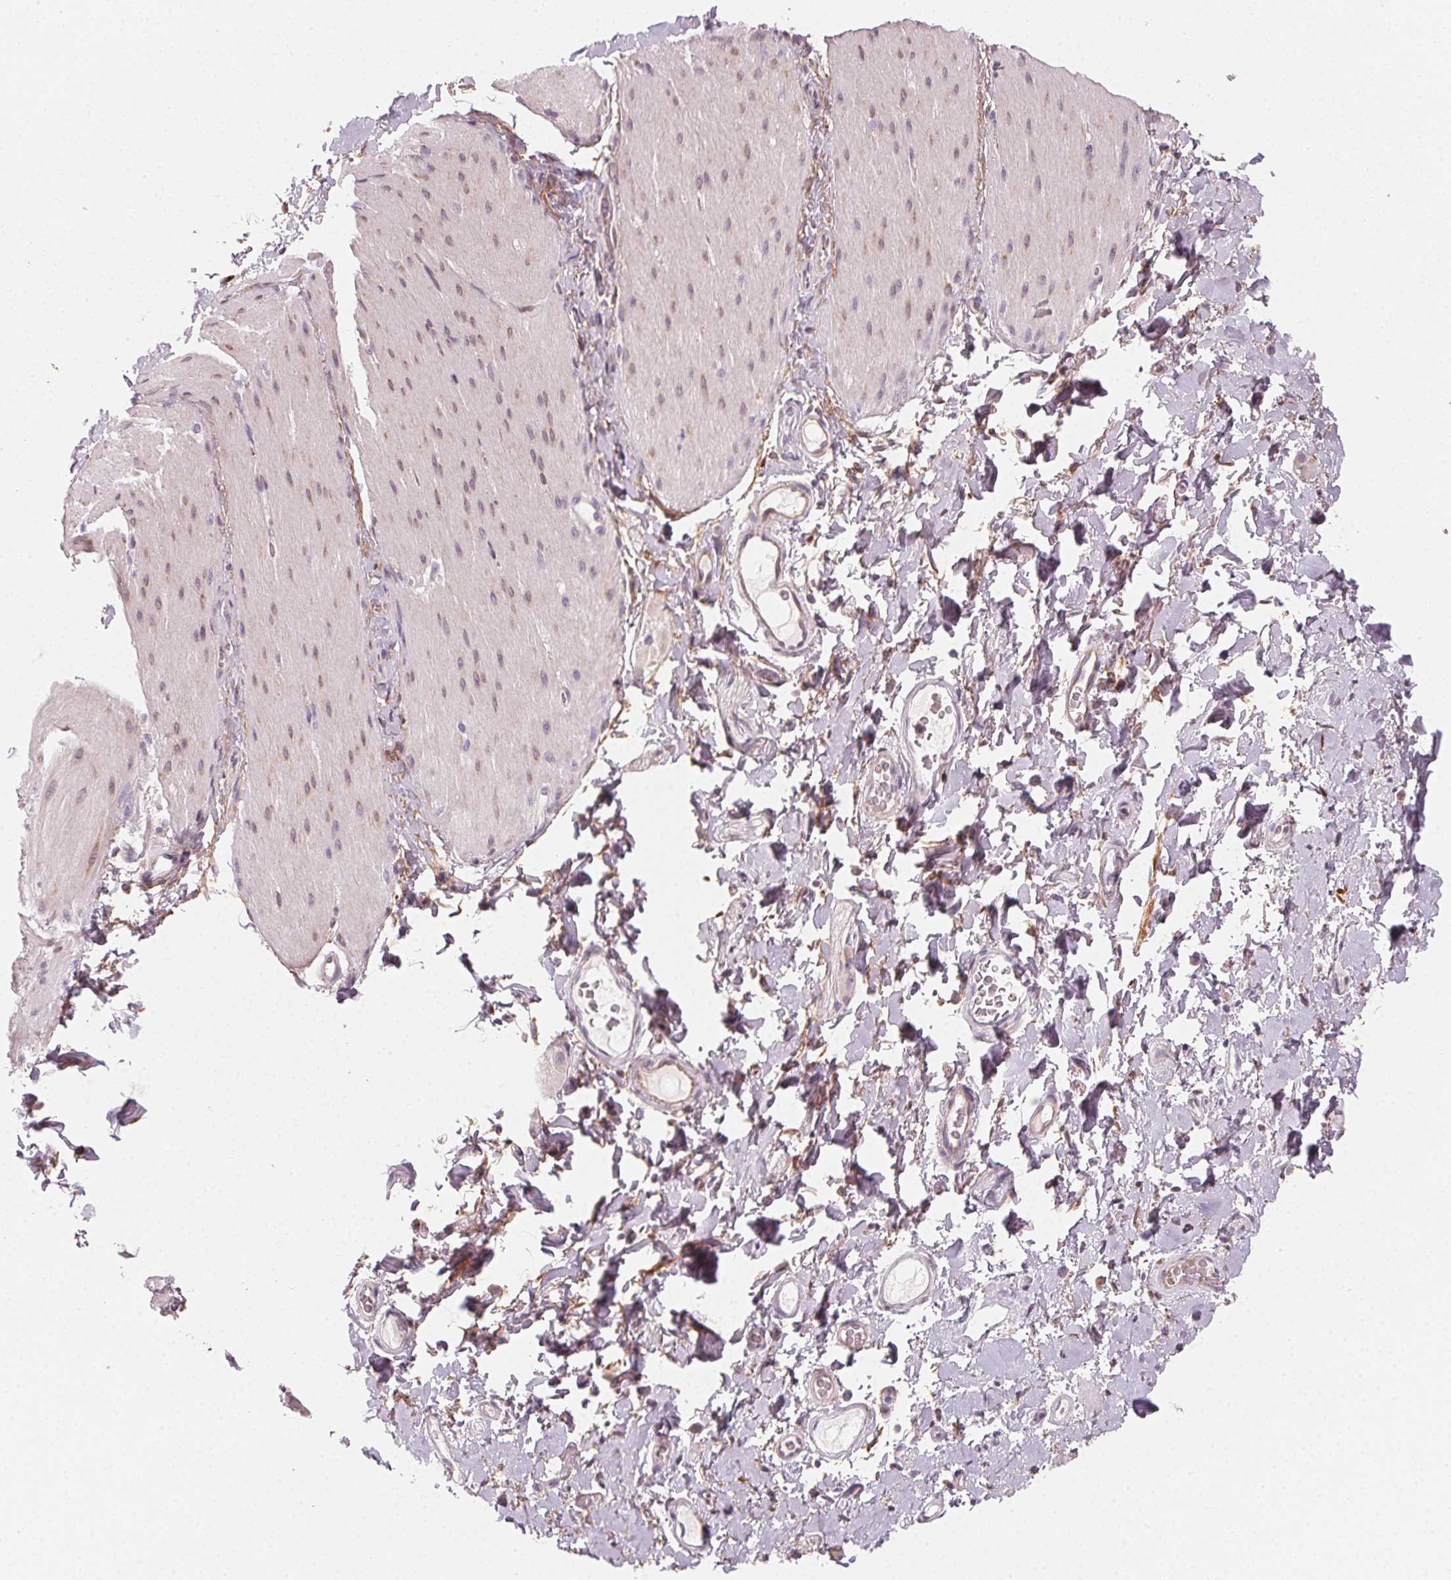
{"staining": {"intensity": "negative", "quantity": "none", "location": "none"}, "tissue": "smooth muscle", "cell_type": "Smooth muscle cells", "image_type": "normal", "snomed": [{"axis": "morphology", "description": "Normal tissue, NOS"}, {"axis": "topography", "description": "Smooth muscle"}, {"axis": "topography", "description": "Colon"}], "caption": "Smooth muscle stained for a protein using immunohistochemistry demonstrates no staining smooth muscle cells.", "gene": "CCDC96", "patient": {"sex": "male", "age": 73}}